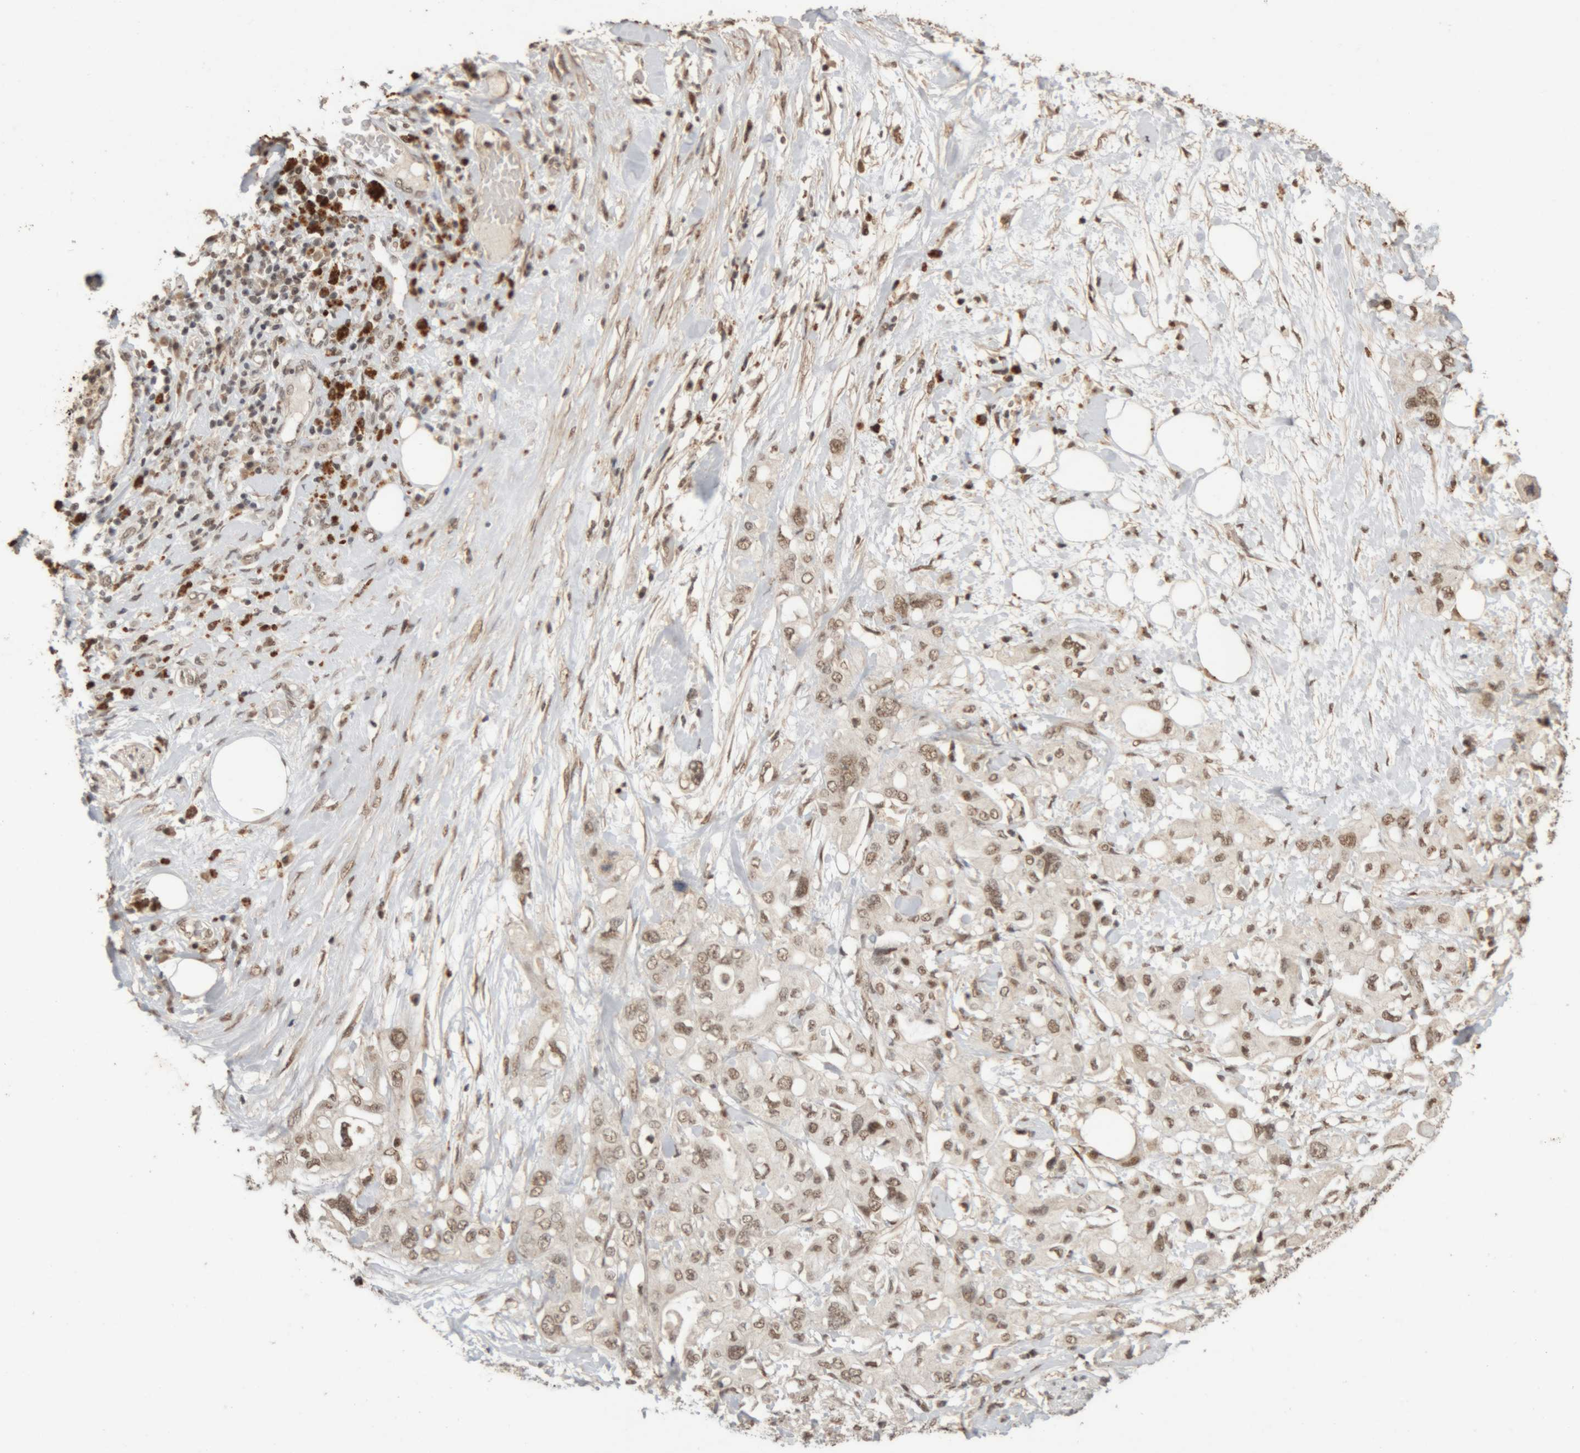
{"staining": {"intensity": "weak", "quantity": ">75%", "location": "nuclear"}, "tissue": "pancreatic cancer", "cell_type": "Tumor cells", "image_type": "cancer", "snomed": [{"axis": "morphology", "description": "Adenocarcinoma, NOS"}, {"axis": "topography", "description": "Pancreas"}], "caption": "Immunohistochemical staining of pancreatic adenocarcinoma exhibits low levels of weak nuclear positivity in about >75% of tumor cells. Nuclei are stained in blue.", "gene": "KEAP1", "patient": {"sex": "female", "age": 56}}